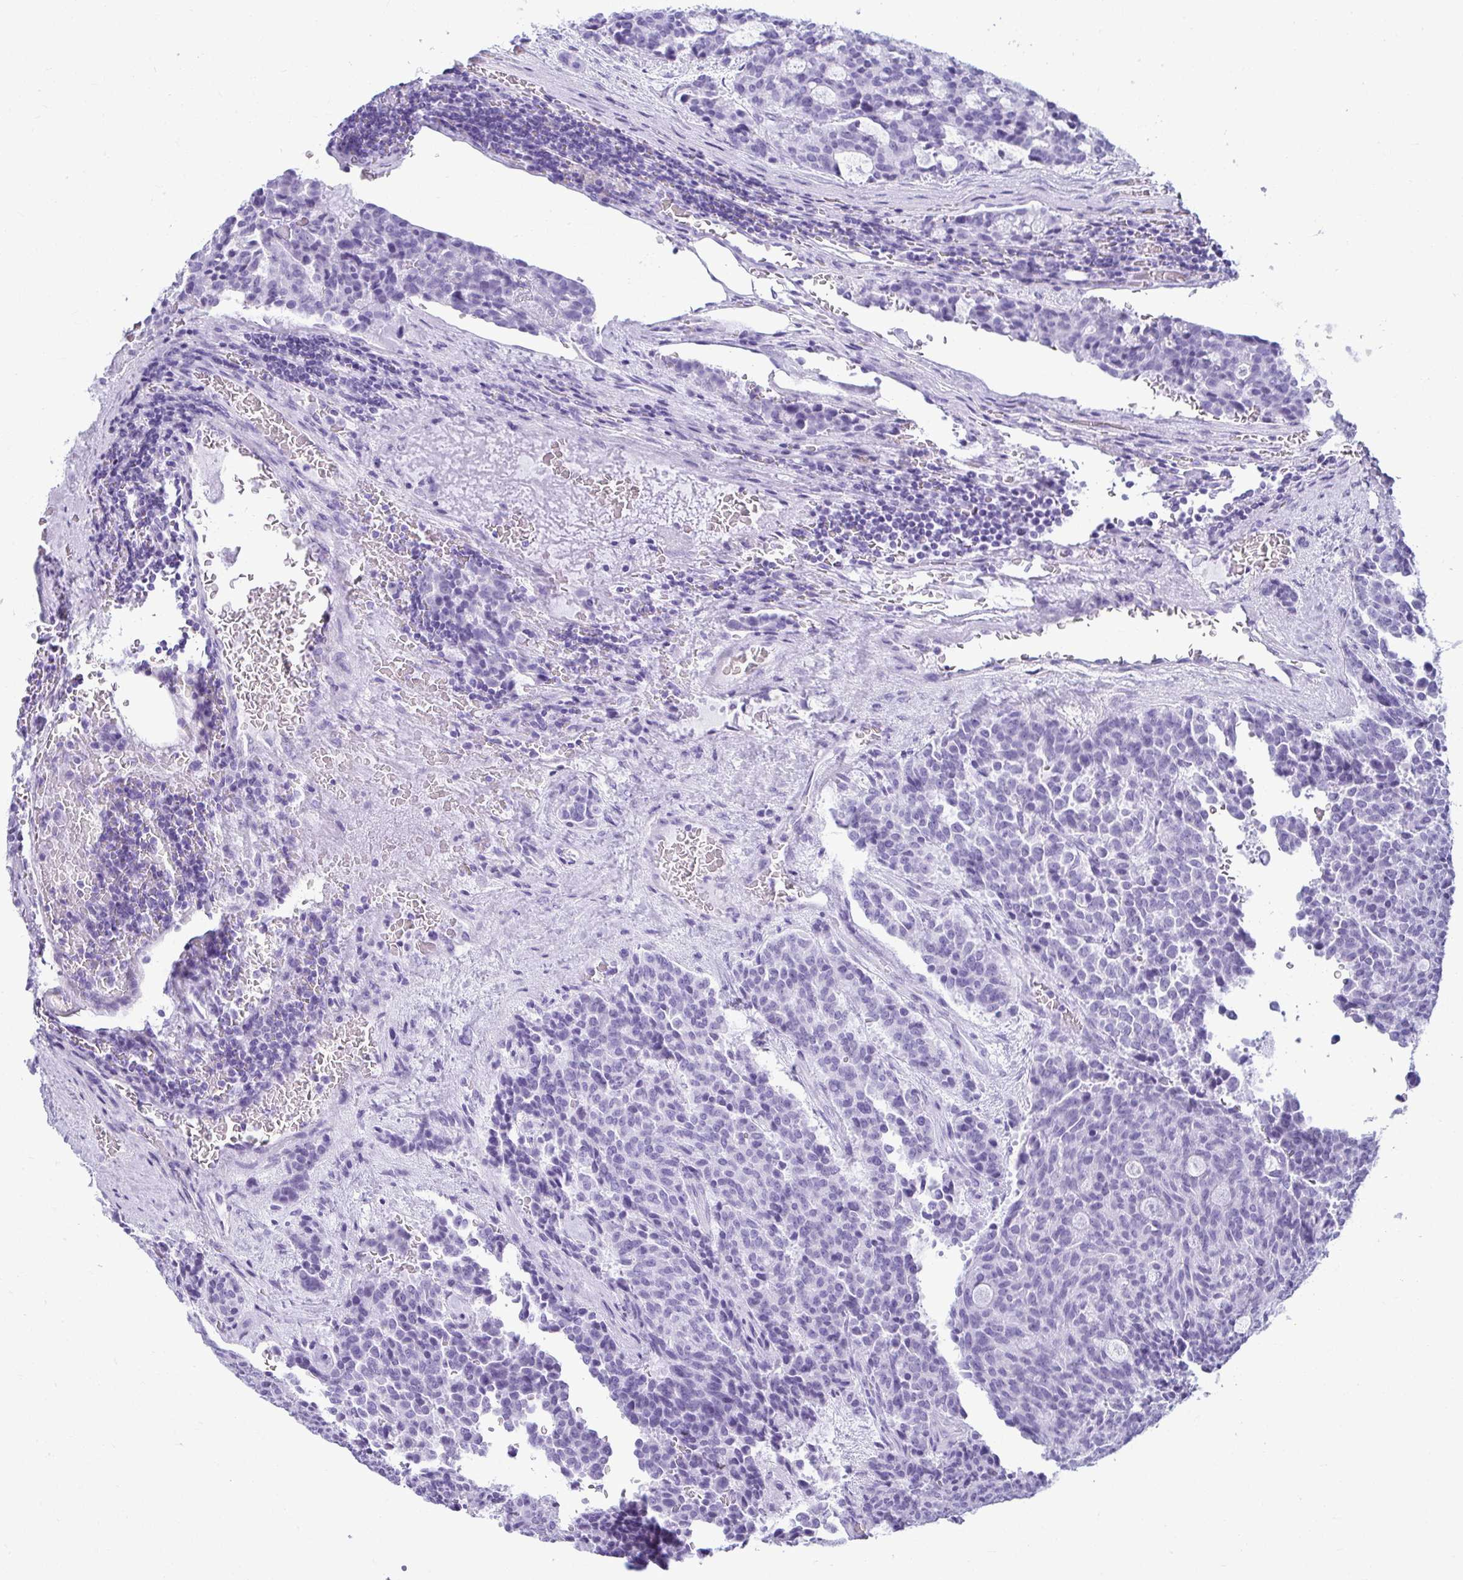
{"staining": {"intensity": "negative", "quantity": "none", "location": "none"}, "tissue": "carcinoid", "cell_type": "Tumor cells", "image_type": "cancer", "snomed": [{"axis": "morphology", "description": "Carcinoid, malignant, NOS"}, {"axis": "topography", "description": "Pancreas"}], "caption": "A histopathology image of carcinoid stained for a protein demonstrates no brown staining in tumor cells.", "gene": "CLGN", "patient": {"sex": "female", "age": 54}}